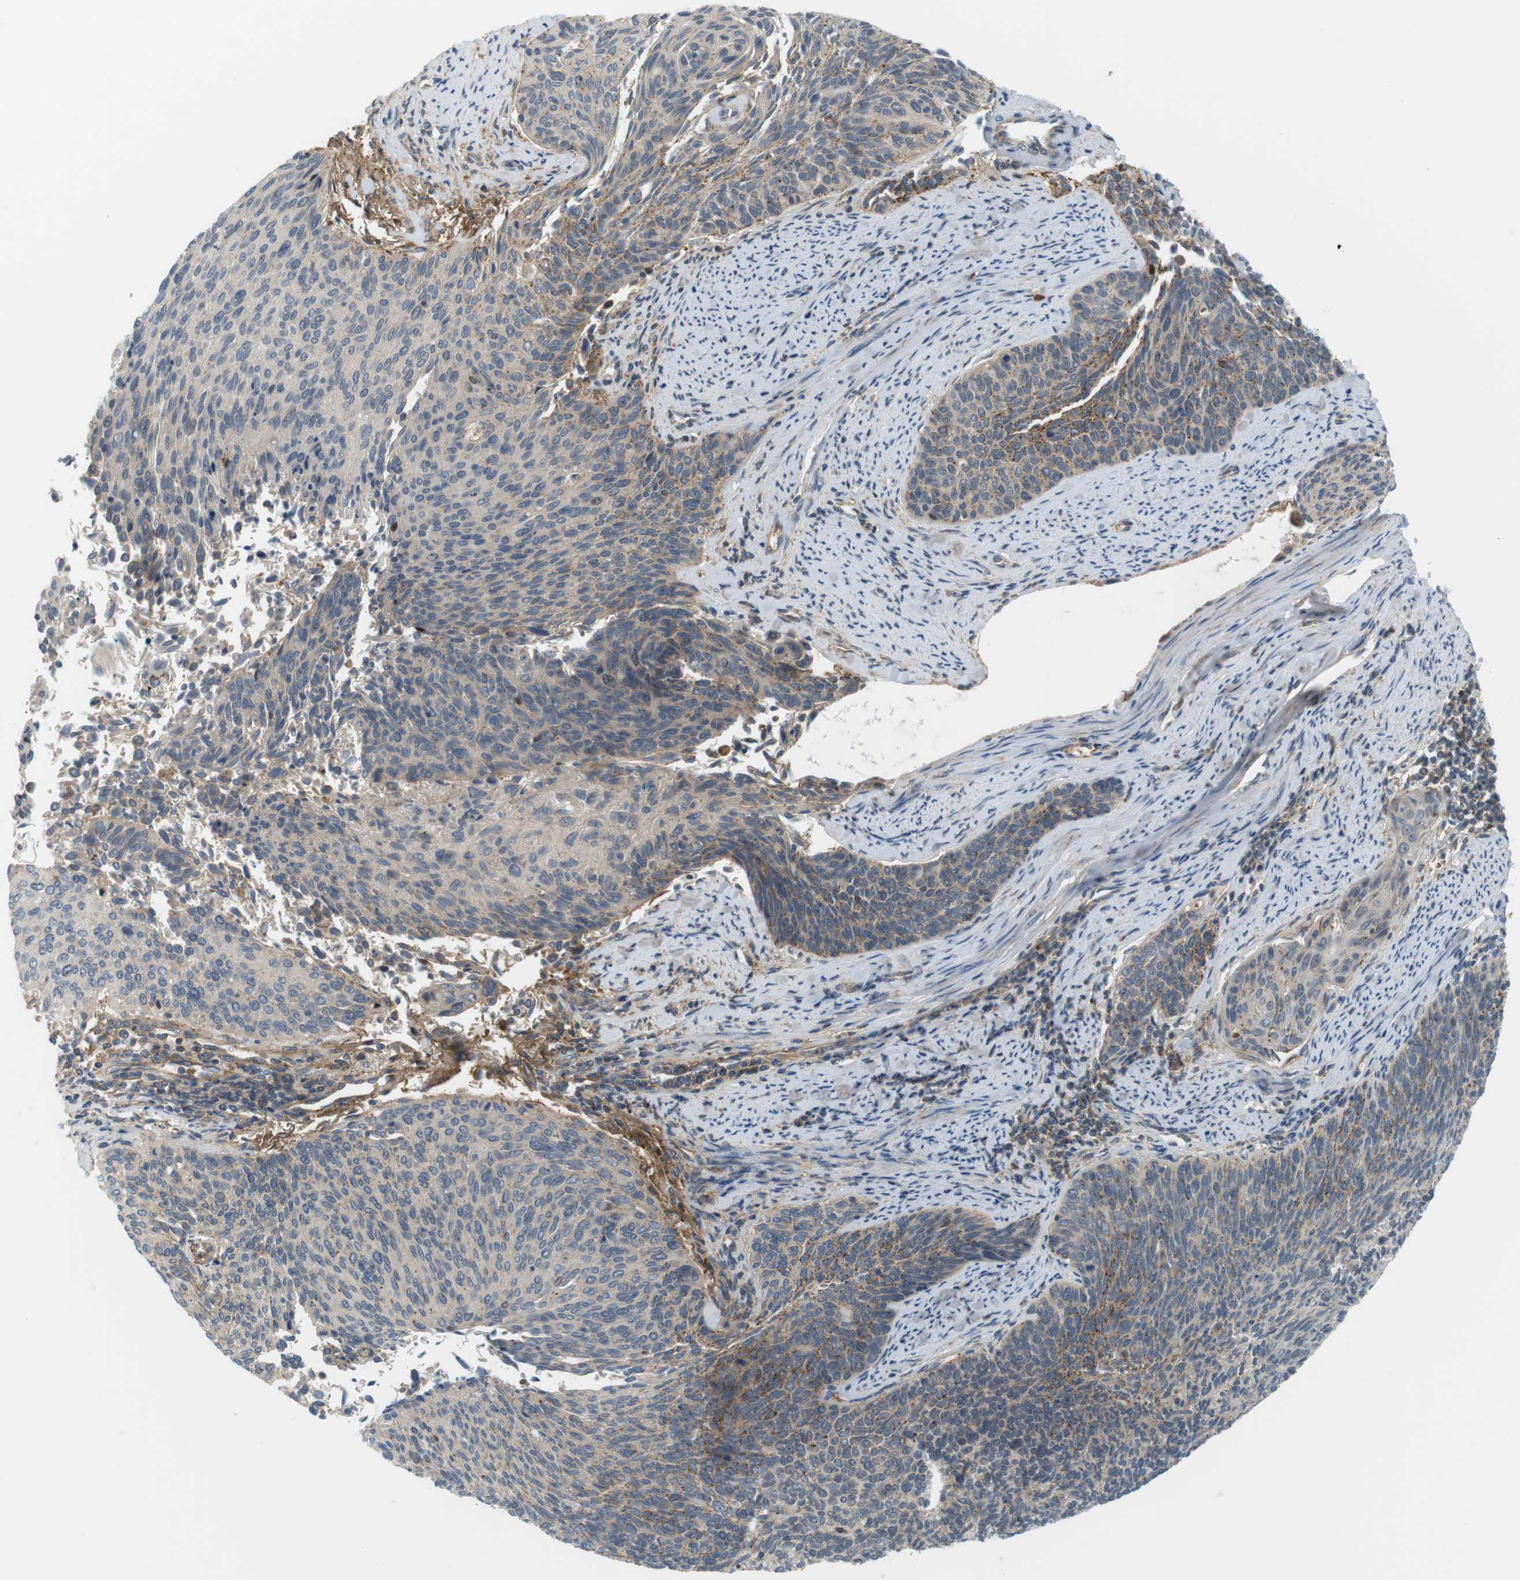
{"staining": {"intensity": "moderate", "quantity": "<25%", "location": "cytoplasmic/membranous"}, "tissue": "cervical cancer", "cell_type": "Tumor cells", "image_type": "cancer", "snomed": [{"axis": "morphology", "description": "Squamous cell carcinoma, NOS"}, {"axis": "topography", "description": "Cervix"}], "caption": "Cervical cancer (squamous cell carcinoma) was stained to show a protein in brown. There is low levels of moderate cytoplasmic/membranous expression in about <25% of tumor cells.", "gene": "DDAH2", "patient": {"sex": "female", "age": 55}}